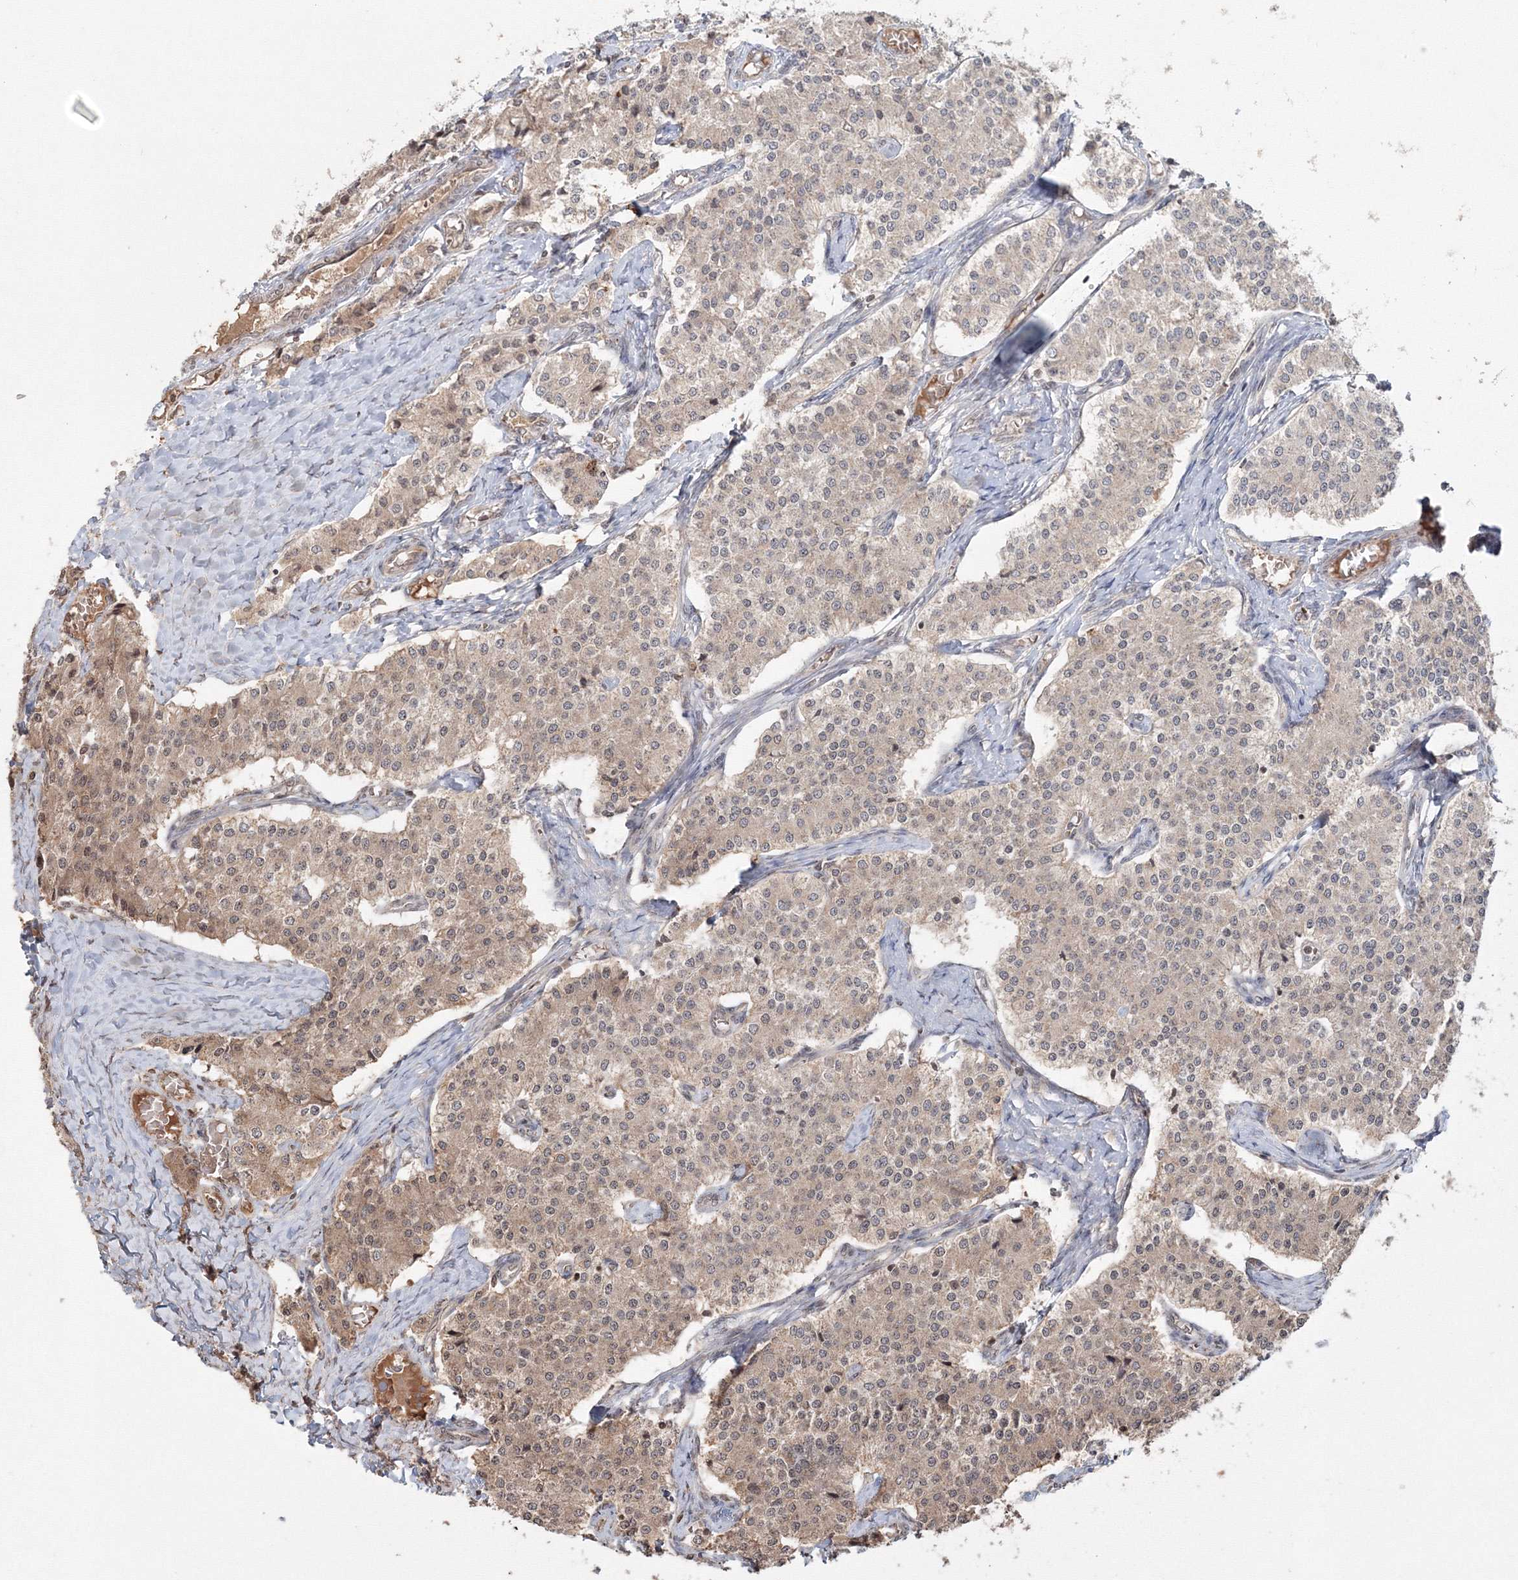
{"staining": {"intensity": "moderate", "quantity": "25%-75%", "location": "cytoplasmic/membranous"}, "tissue": "carcinoid", "cell_type": "Tumor cells", "image_type": "cancer", "snomed": [{"axis": "morphology", "description": "Carcinoid, malignant, NOS"}, {"axis": "topography", "description": "Colon"}], "caption": "DAB immunohistochemical staining of human carcinoid demonstrates moderate cytoplasmic/membranous protein expression in approximately 25%-75% of tumor cells.", "gene": "PEX13", "patient": {"sex": "female", "age": 52}}